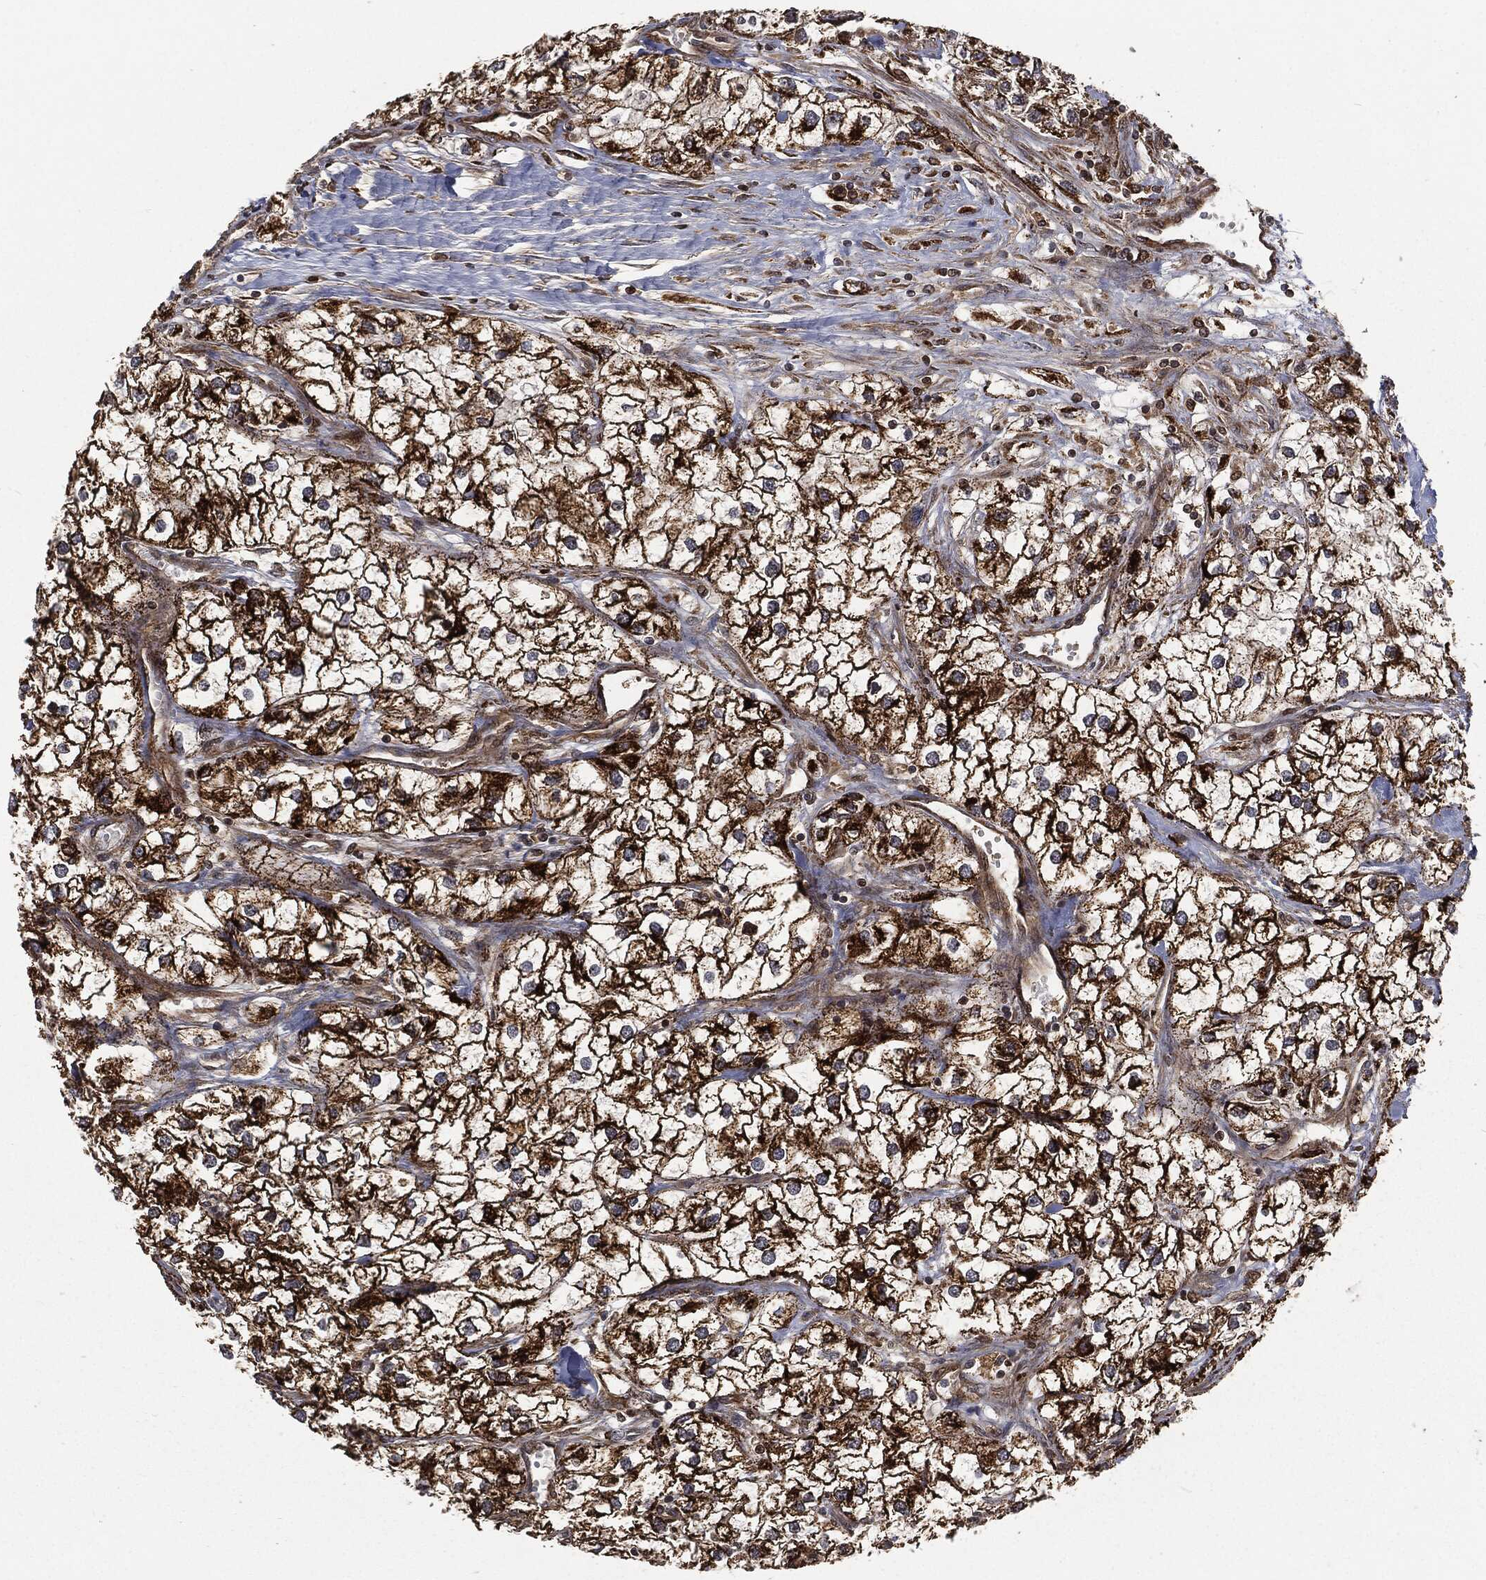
{"staining": {"intensity": "strong", "quantity": ">75%", "location": "cytoplasmic/membranous"}, "tissue": "renal cancer", "cell_type": "Tumor cells", "image_type": "cancer", "snomed": [{"axis": "morphology", "description": "Adenocarcinoma, NOS"}, {"axis": "topography", "description": "Kidney"}], "caption": "DAB (3,3'-diaminobenzidine) immunohistochemical staining of human renal cancer (adenocarcinoma) exhibits strong cytoplasmic/membranous protein expression in approximately >75% of tumor cells. The protein of interest is shown in brown color, while the nuclei are stained blue.", "gene": "RFTN1", "patient": {"sex": "male", "age": 59}}